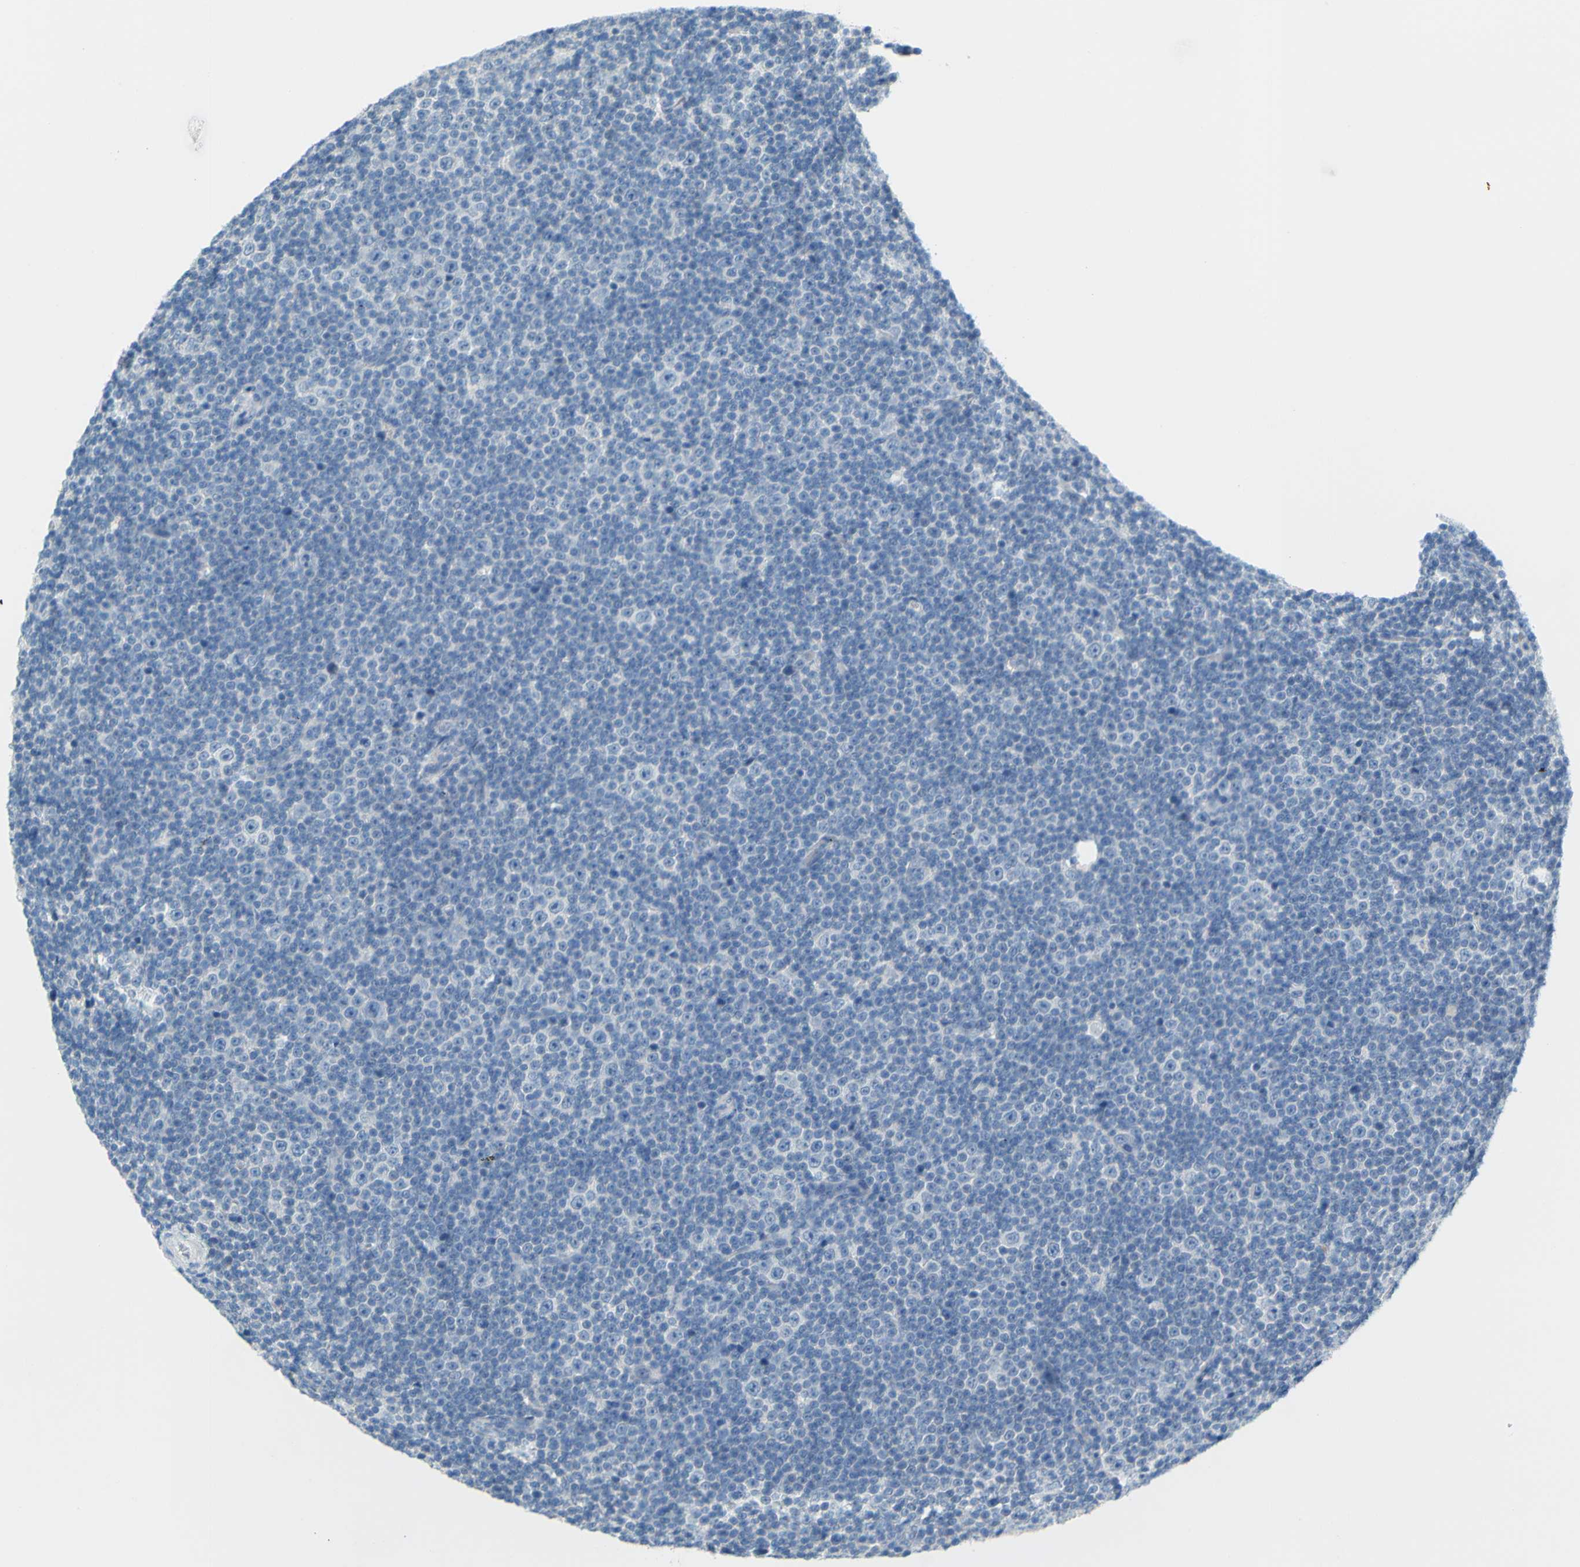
{"staining": {"intensity": "negative", "quantity": "none", "location": "none"}, "tissue": "lymphoma", "cell_type": "Tumor cells", "image_type": "cancer", "snomed": [{"axis": "morphology", "description": "Malignant lymphoma, non-Hodgkin's type, Low grade"}, {"axis": "topography", "description": "Lymph node"}], "caption": "DAB (3,3'-diaminobenzidine) immunohistochemical staining of human malignant lymphoma, non-Hodgkin's type (low-grade) demonstrates no significant expression in tumor cells.", "gene": "SLC1A2", "patient": {"sex": "female", "age": 67}}